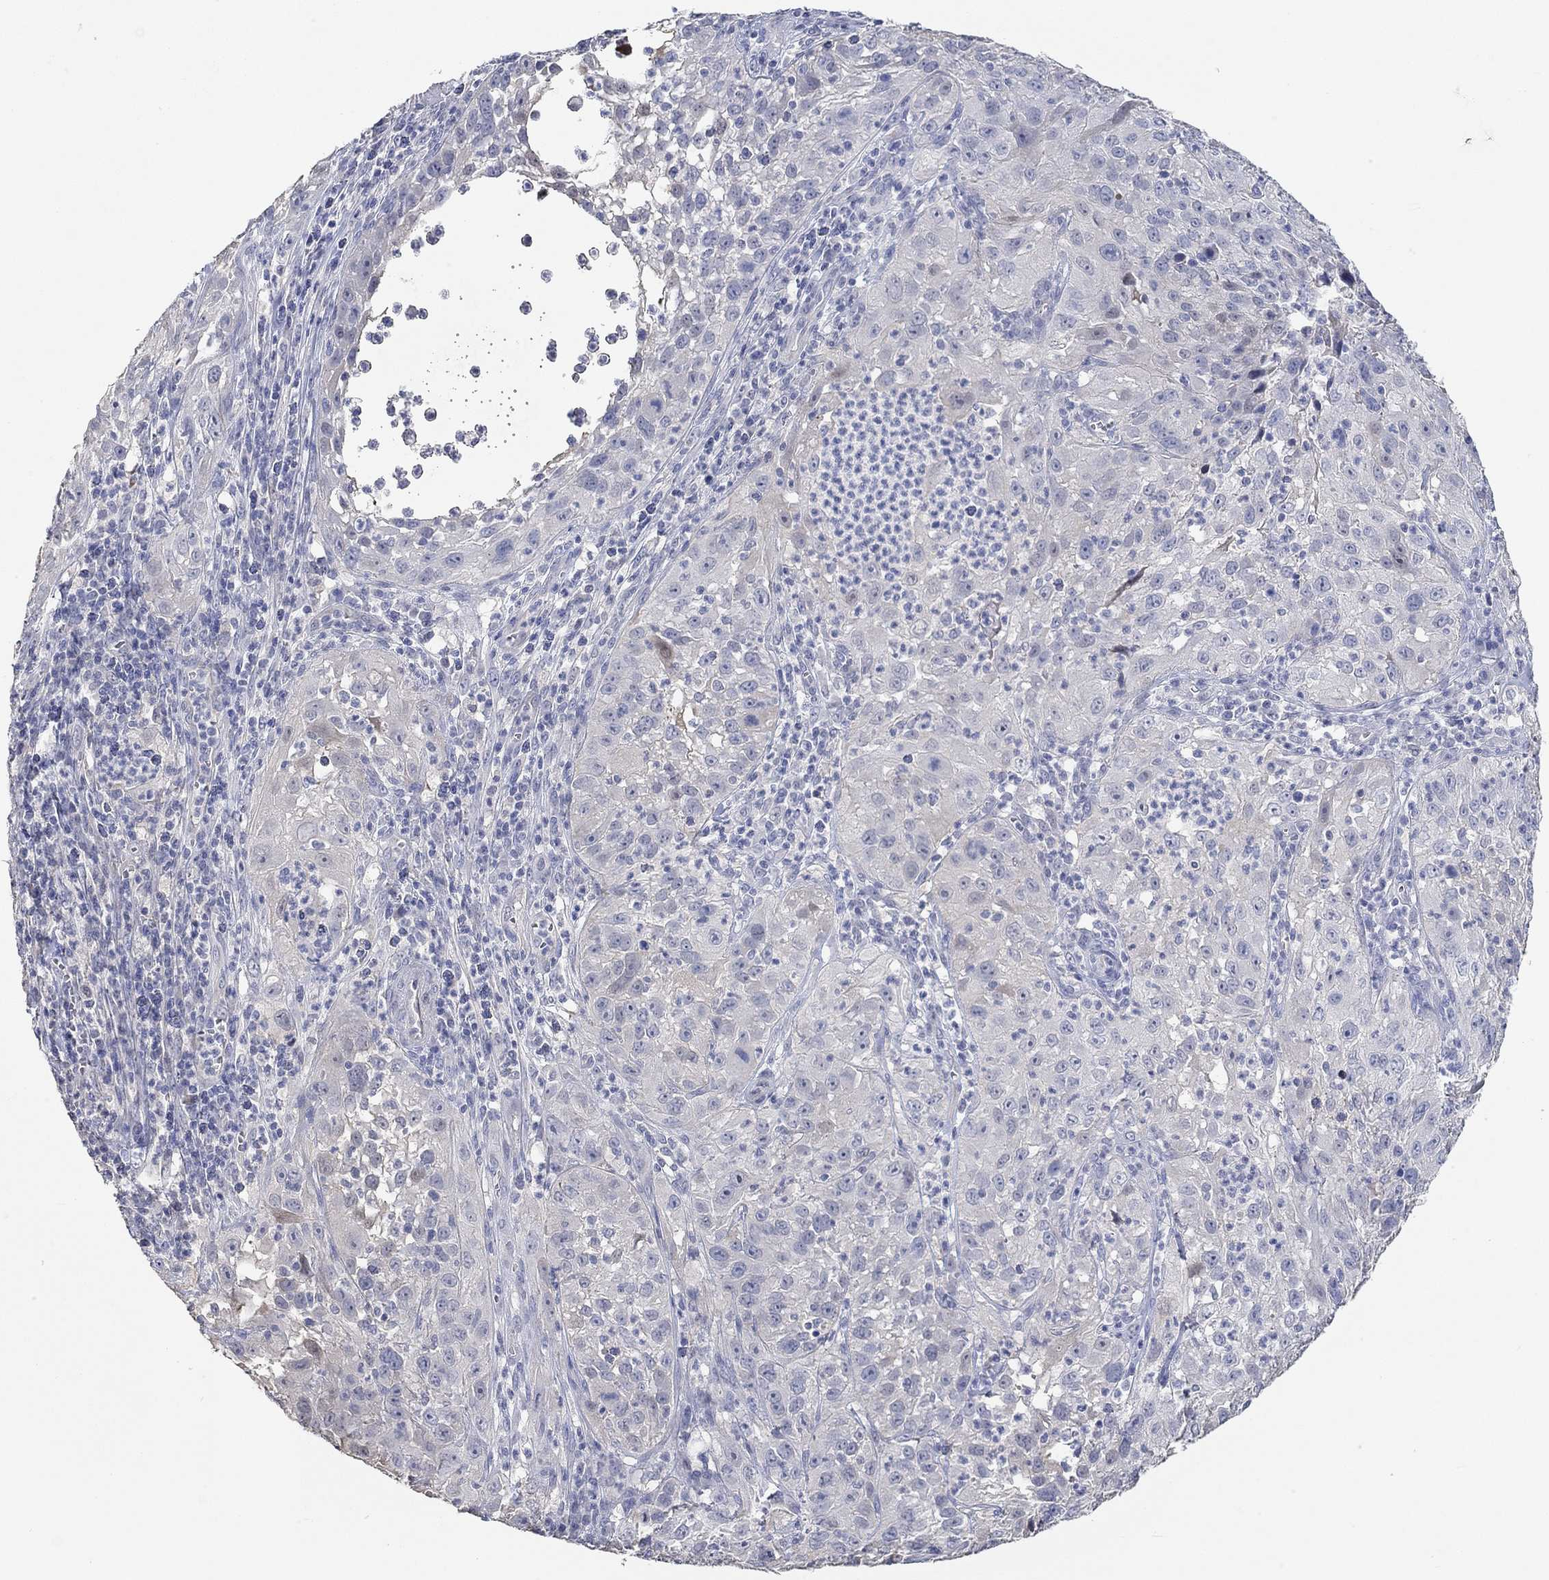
{"staining": {"intensity": "negative", "quantity": "none", "location": "none"}, "tissue": "cervical cancer", "cell_type": "Tumor cells", "image_type": "cancer", "snomed": [{"axis": "morphology", "description": "Squamous cell carcinoma, NOS"}, {"axis": "topography", "description": "Cervix"}], "caption": "Immunohistochemical staining of cervical squamous cell carcinoma shows no significant positivity in tumor cells.", "gene": "PNMA5", "patient": {"sex": "female", "age": 32}}